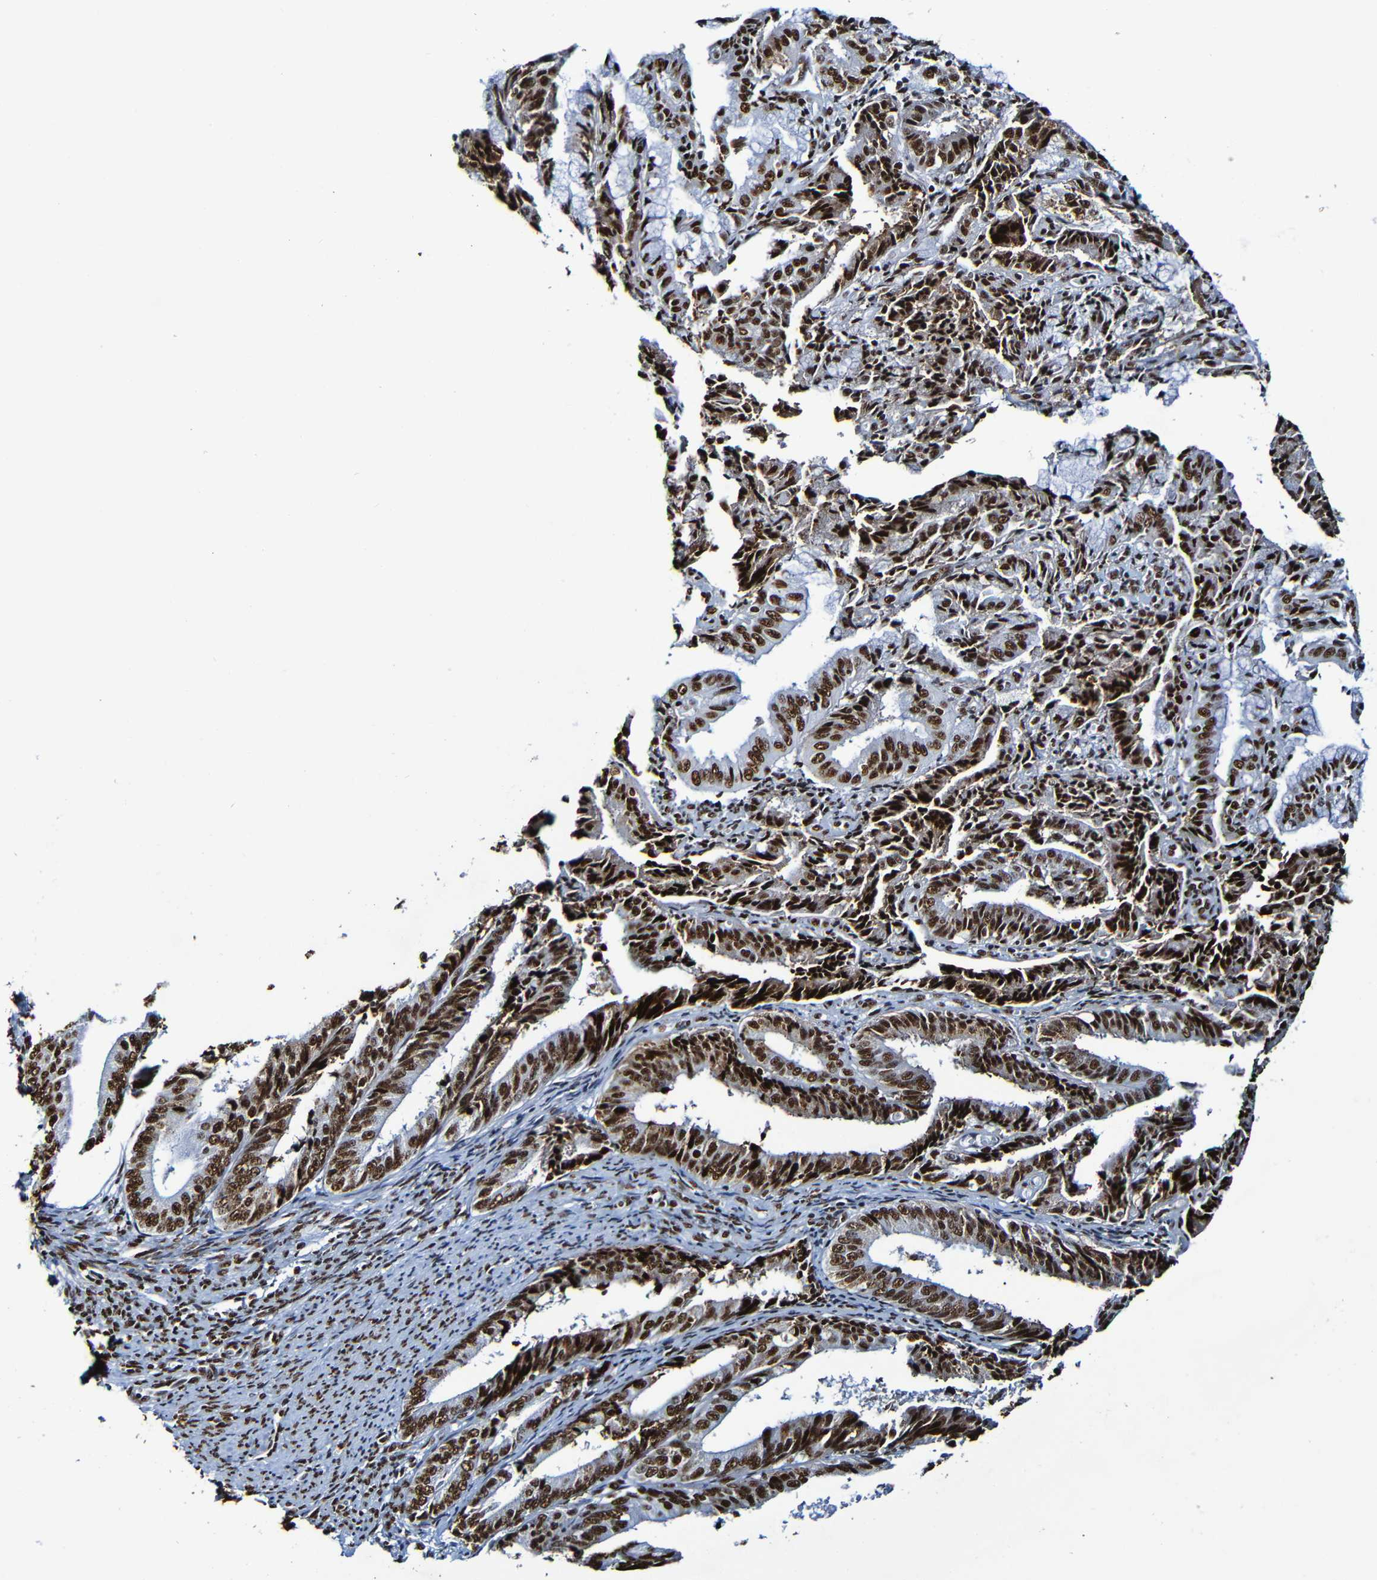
{"staining": {"intensity": "strong", "quantity": ">75%", "location": "nuclear"}, "tissue": "endometrial cancer", "cell_type": "Tumor cells", "image_type": "cancer", "snomed": [{"axis": "morphology", "description": "Adenocarcinoma, NOS"}, {"axis": "topography", "description": "Endometrium"}], "caption": "Immunohistochemical staining of human endometrial cancer reveals strong nuclear protein expression in about >75% of tumor cells. Ihc stains the protein in brown and the nuclei are stained blue.", "gene": "SRSF3", "patient": {"sex": "female", "age": 63}}